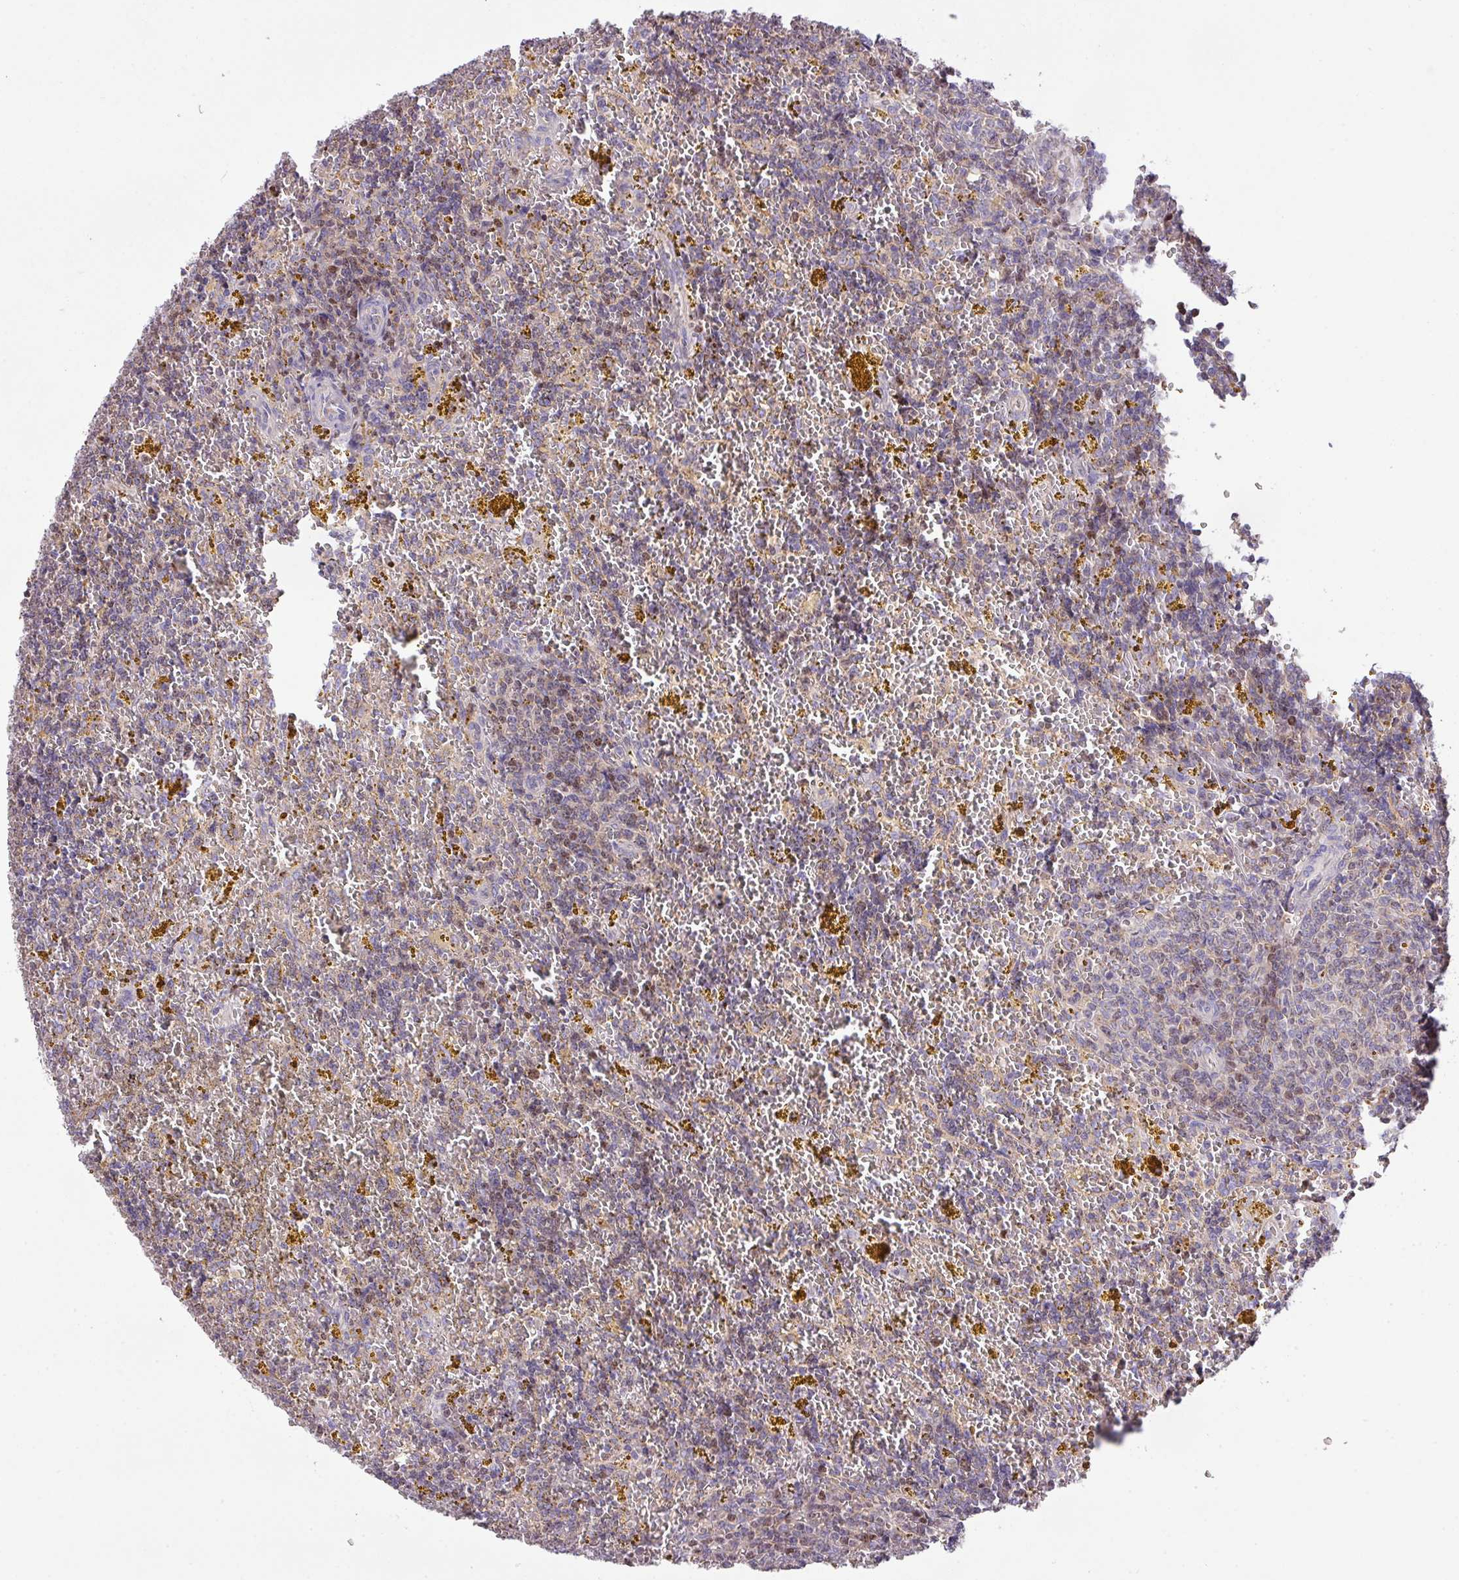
{"staining": {"intensity": "weak", "quantity": "25%-75%", "location": "nuclear"}, "tissue": "lymphoma", "cell_type": "Tumor cells", "image_type": "cancer", "snomed": [{"axis": "morphology", "description": "Malignant lymphoma, non-Hodgkin's type, Low grade"}, {"axis": "topography", "description": "Spleen"}, {"axis": "topography", "description": "Lymph node"}], "caption": "IHC of human malignant lymphoma, non-Hodgkin's type (low-grade) demonstrates low levels of weak nuclear staining in approximately 25%-75% of tumor cells.", "gene": "ZNF394", "patient": {"sex": "female", "age": 66}}